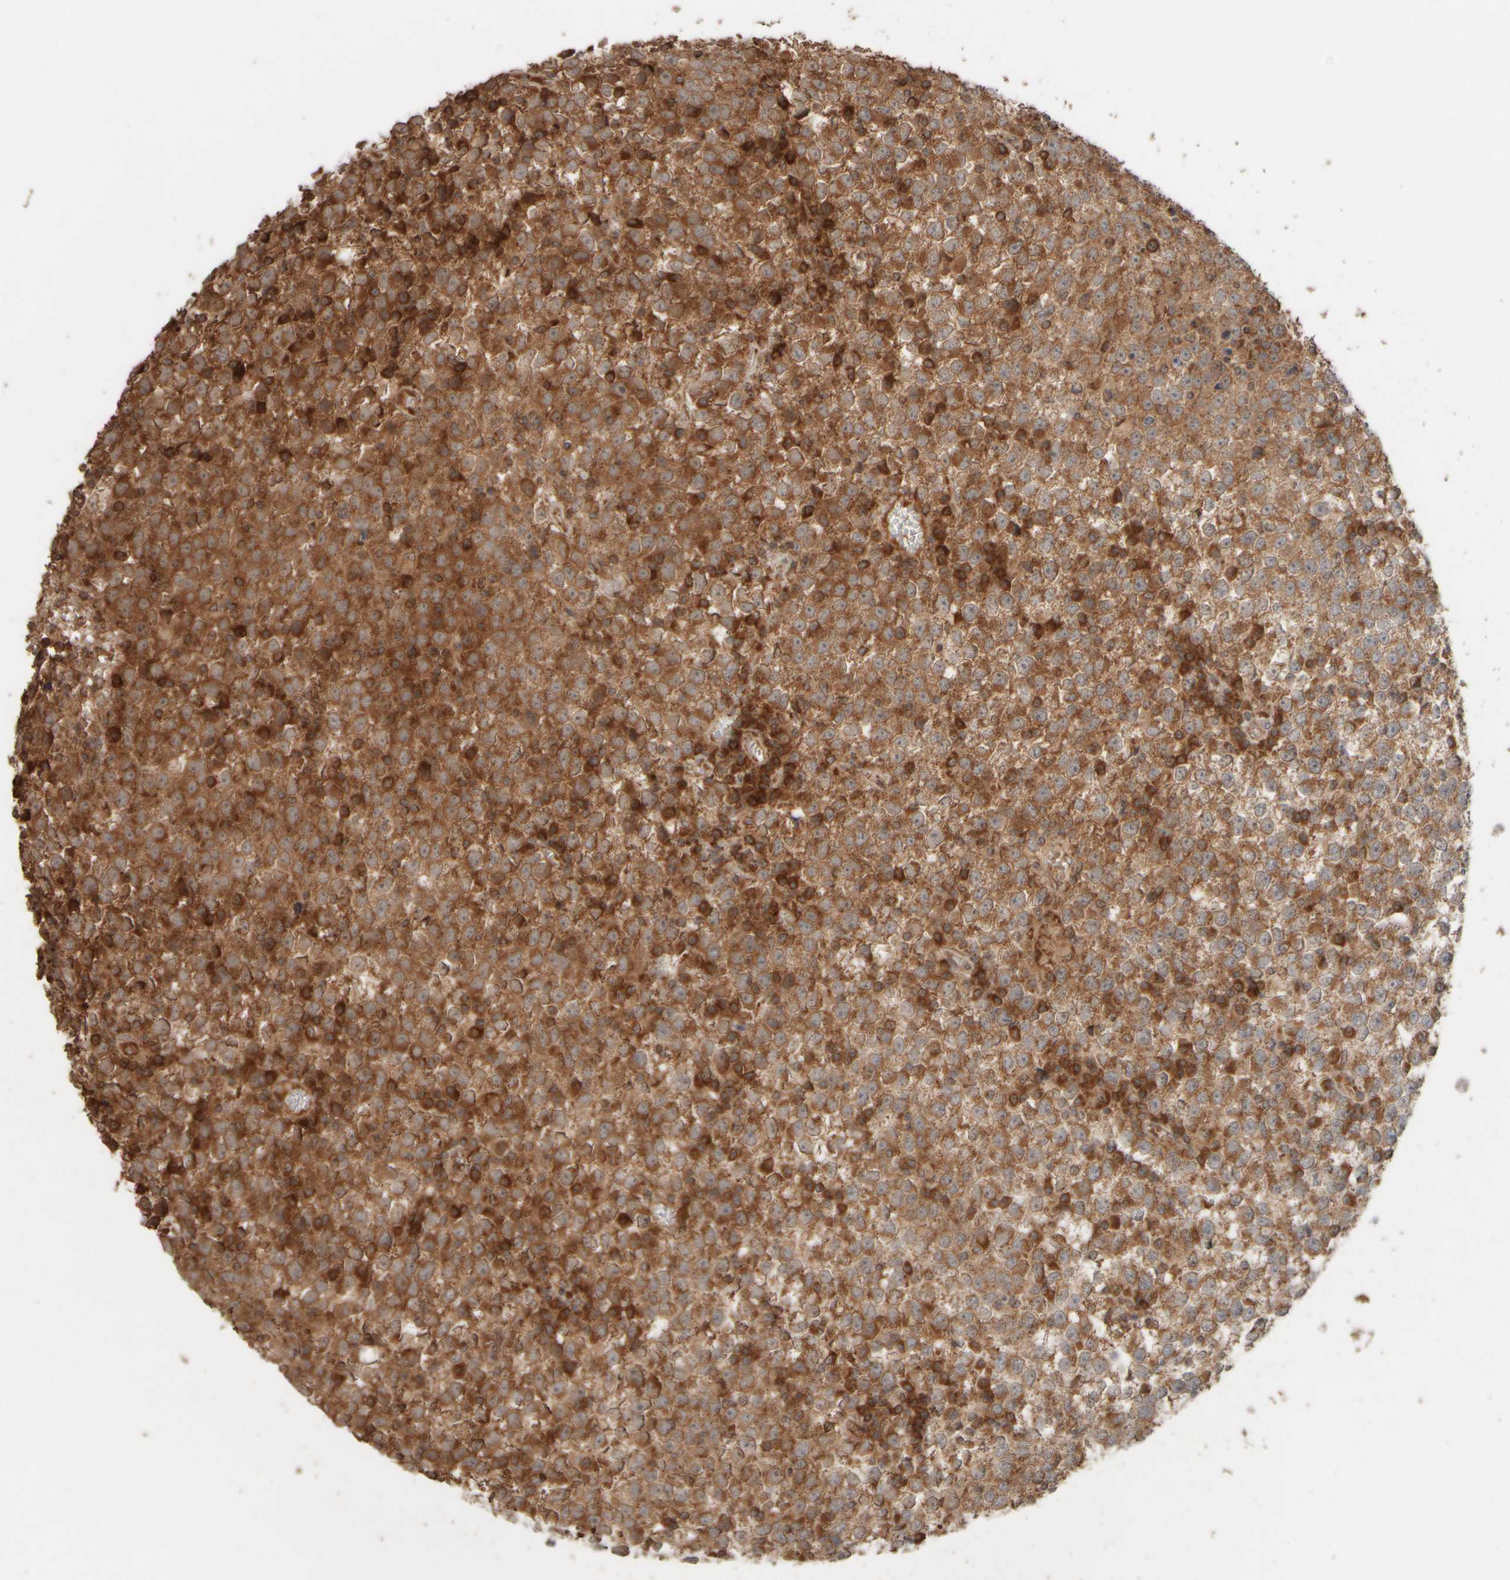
{"staining": {"intensity": "strong", "quantity": ">75%", "location": "cytoplasmic/membranous"}, "tissue": "testis cancer", "cell_type": "Tumor cells", "image_type": "cancer", "snomed": [{"axis": "morphology", "description": "Seminoma, NOS"}, {"axis": "topography", "description": "Testis"}], "caption": "Immunohistochemistry (IHC) of human testis cancer (seminoma) exhibits high levels of strong cytoplasmic/membranous staining in approximately >75% of tumor cells.", "gene": "EIF2B3", "patient": {"sex": "male", "age": 65}}